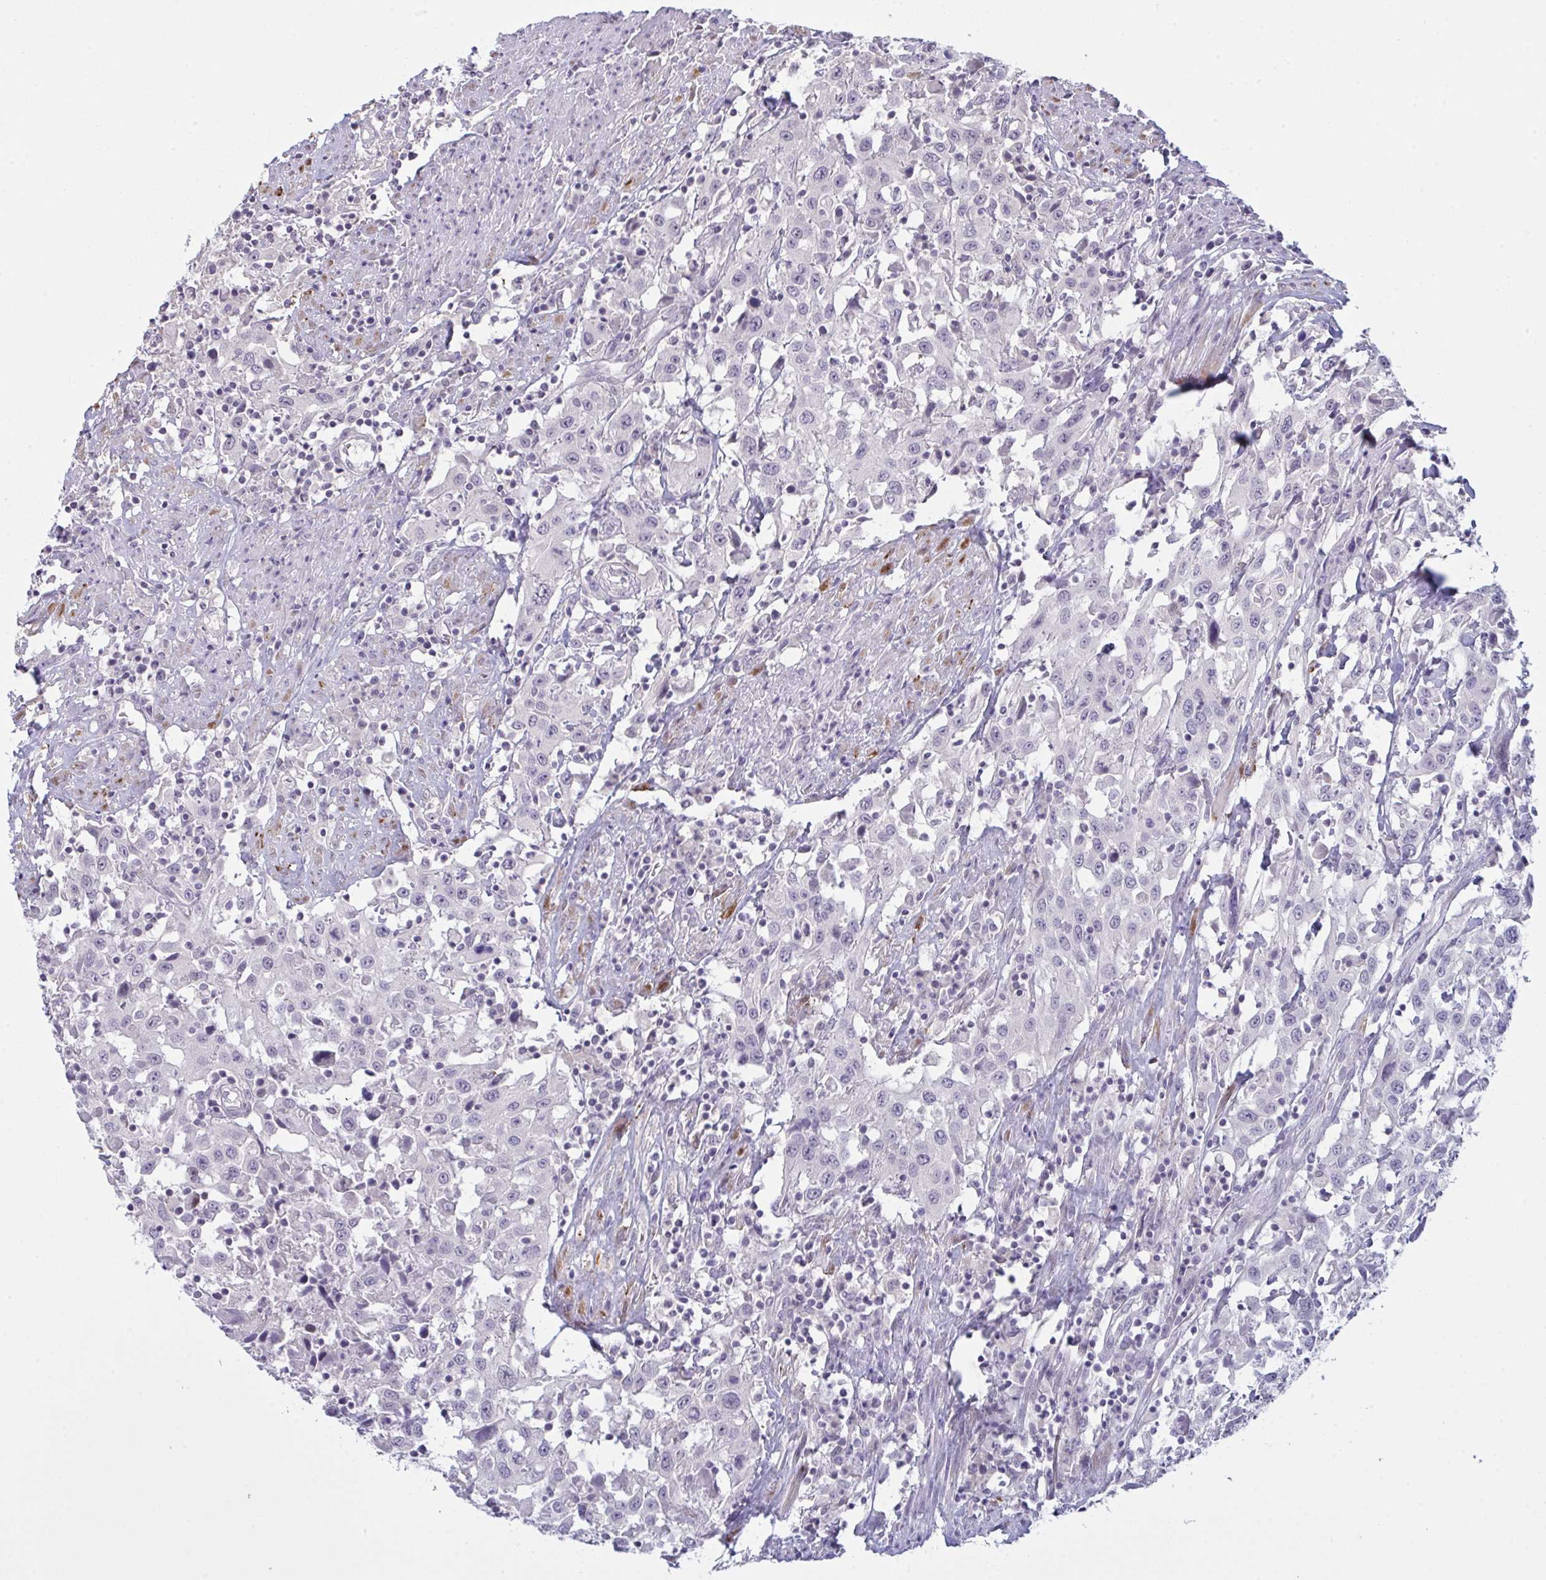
{"staining": {"intensity": "negative", "quantity": "none", "location": "none"}, "tissue": "urothelial cancer", "cell_type": "Tumor cells", "image_type": "cancer", "snomed": [{"axis": "morphology", "description": "Urothelial carcinoma, High grade"}, {"axis": "topography", "description": "Urinary bladder"}], "caption": "The immunohistochemistry photomicrograph has no significant expression in tumor cells of high-grade urothelial carcinoma tissue.", "gene": "ZNF784", "patient": {"sex": "male", "age": 61}}